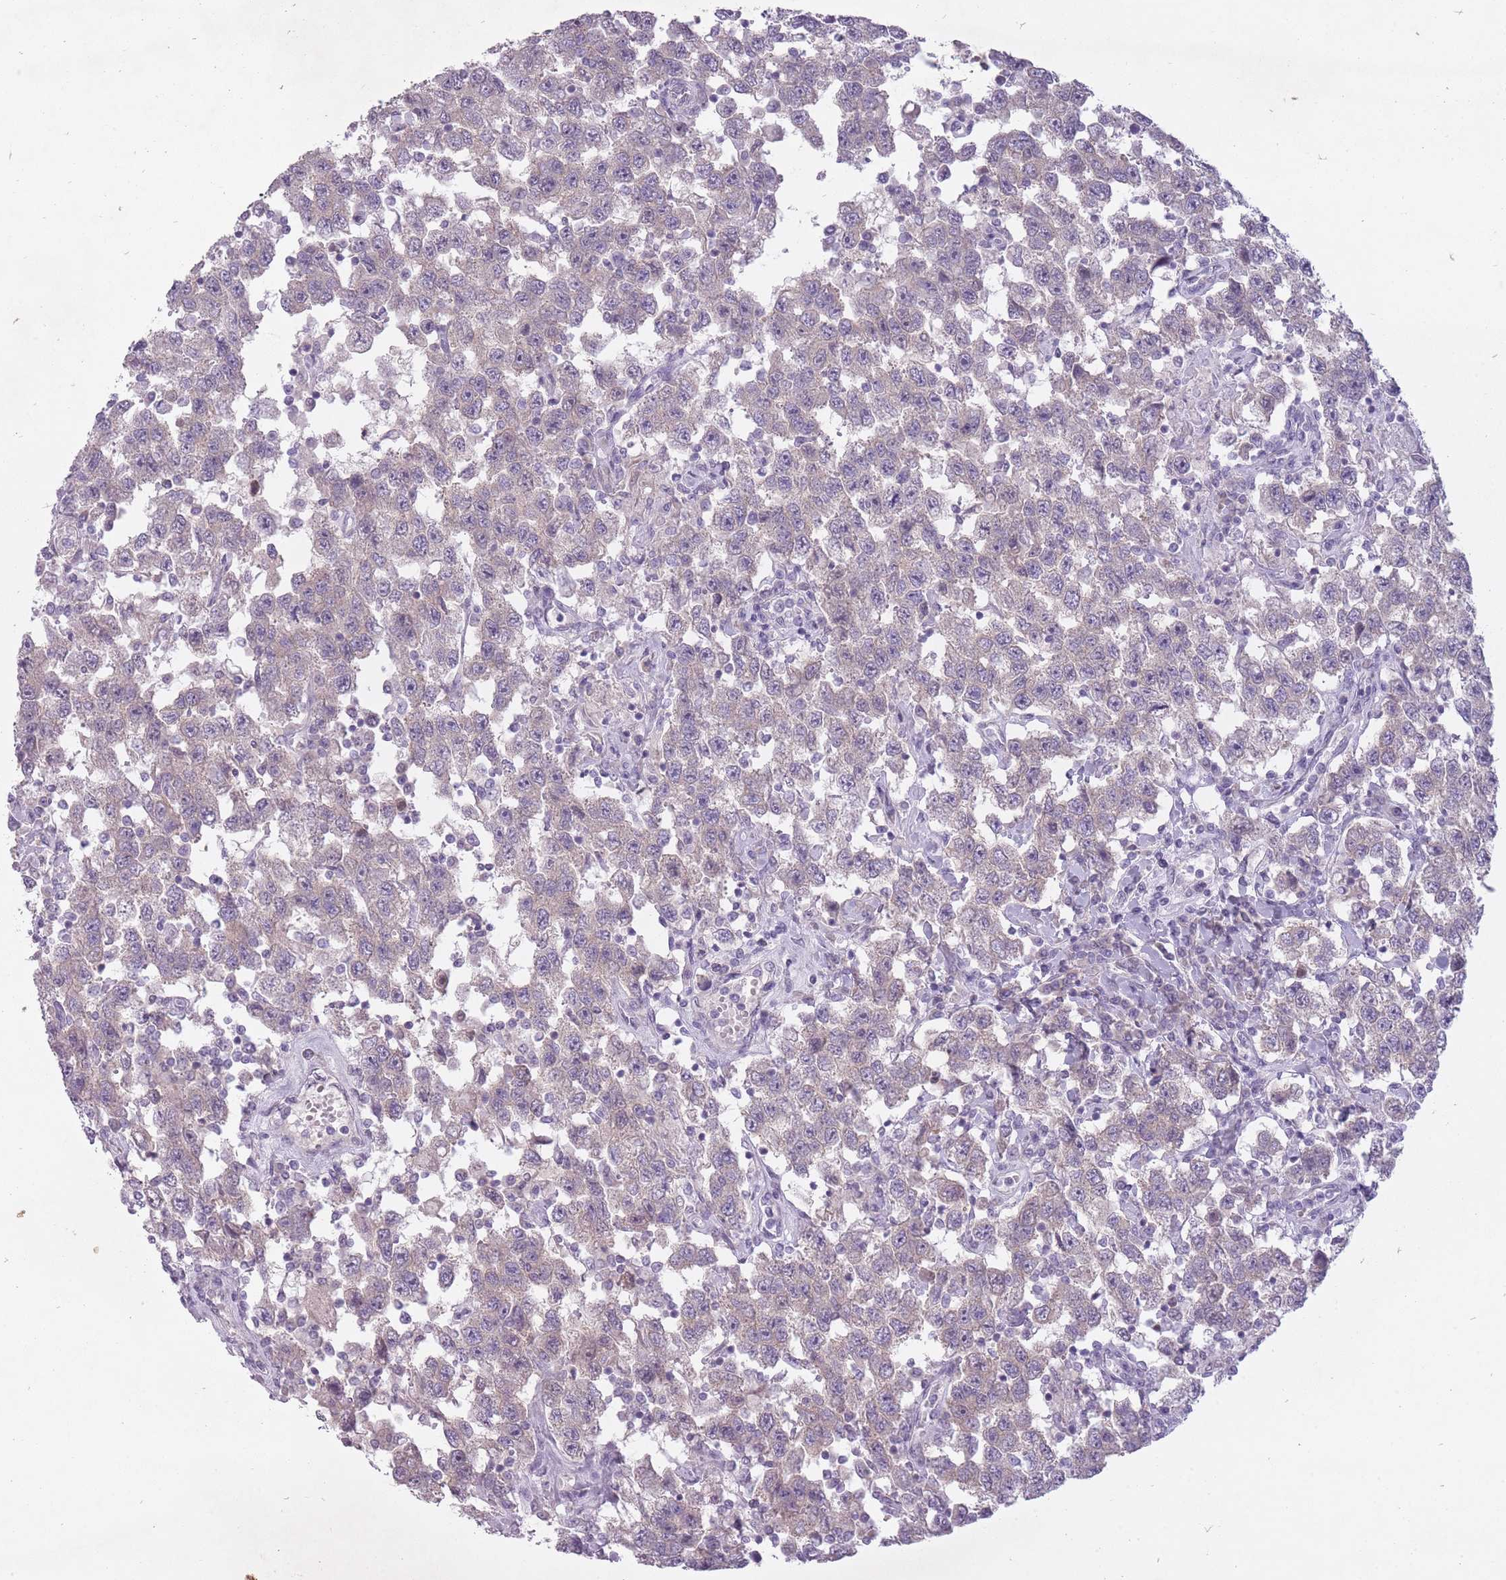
{"staining": {"intensity": "negative", "quantity": "none", "location": "none"}, "tissue": "testis cancer", "cell_type": "Tumor cells", "image_type": "cancer", "snomed": [{"axis": "morphology", "description": "Seminoma, NOS"}, {"axis": "topography", "description": "Testis"}], "caption": "Immunohistochemistry (IHC) histopathology image of neoplastic tissue: human seminoma (testis) stained with DAB reveals no significant protein staining in tumor cells. (DAB immunohistochemistry with hematoxylin counter stain).", "gene": "FAM43B", "patient": {"sex": "male", "age": 41}}